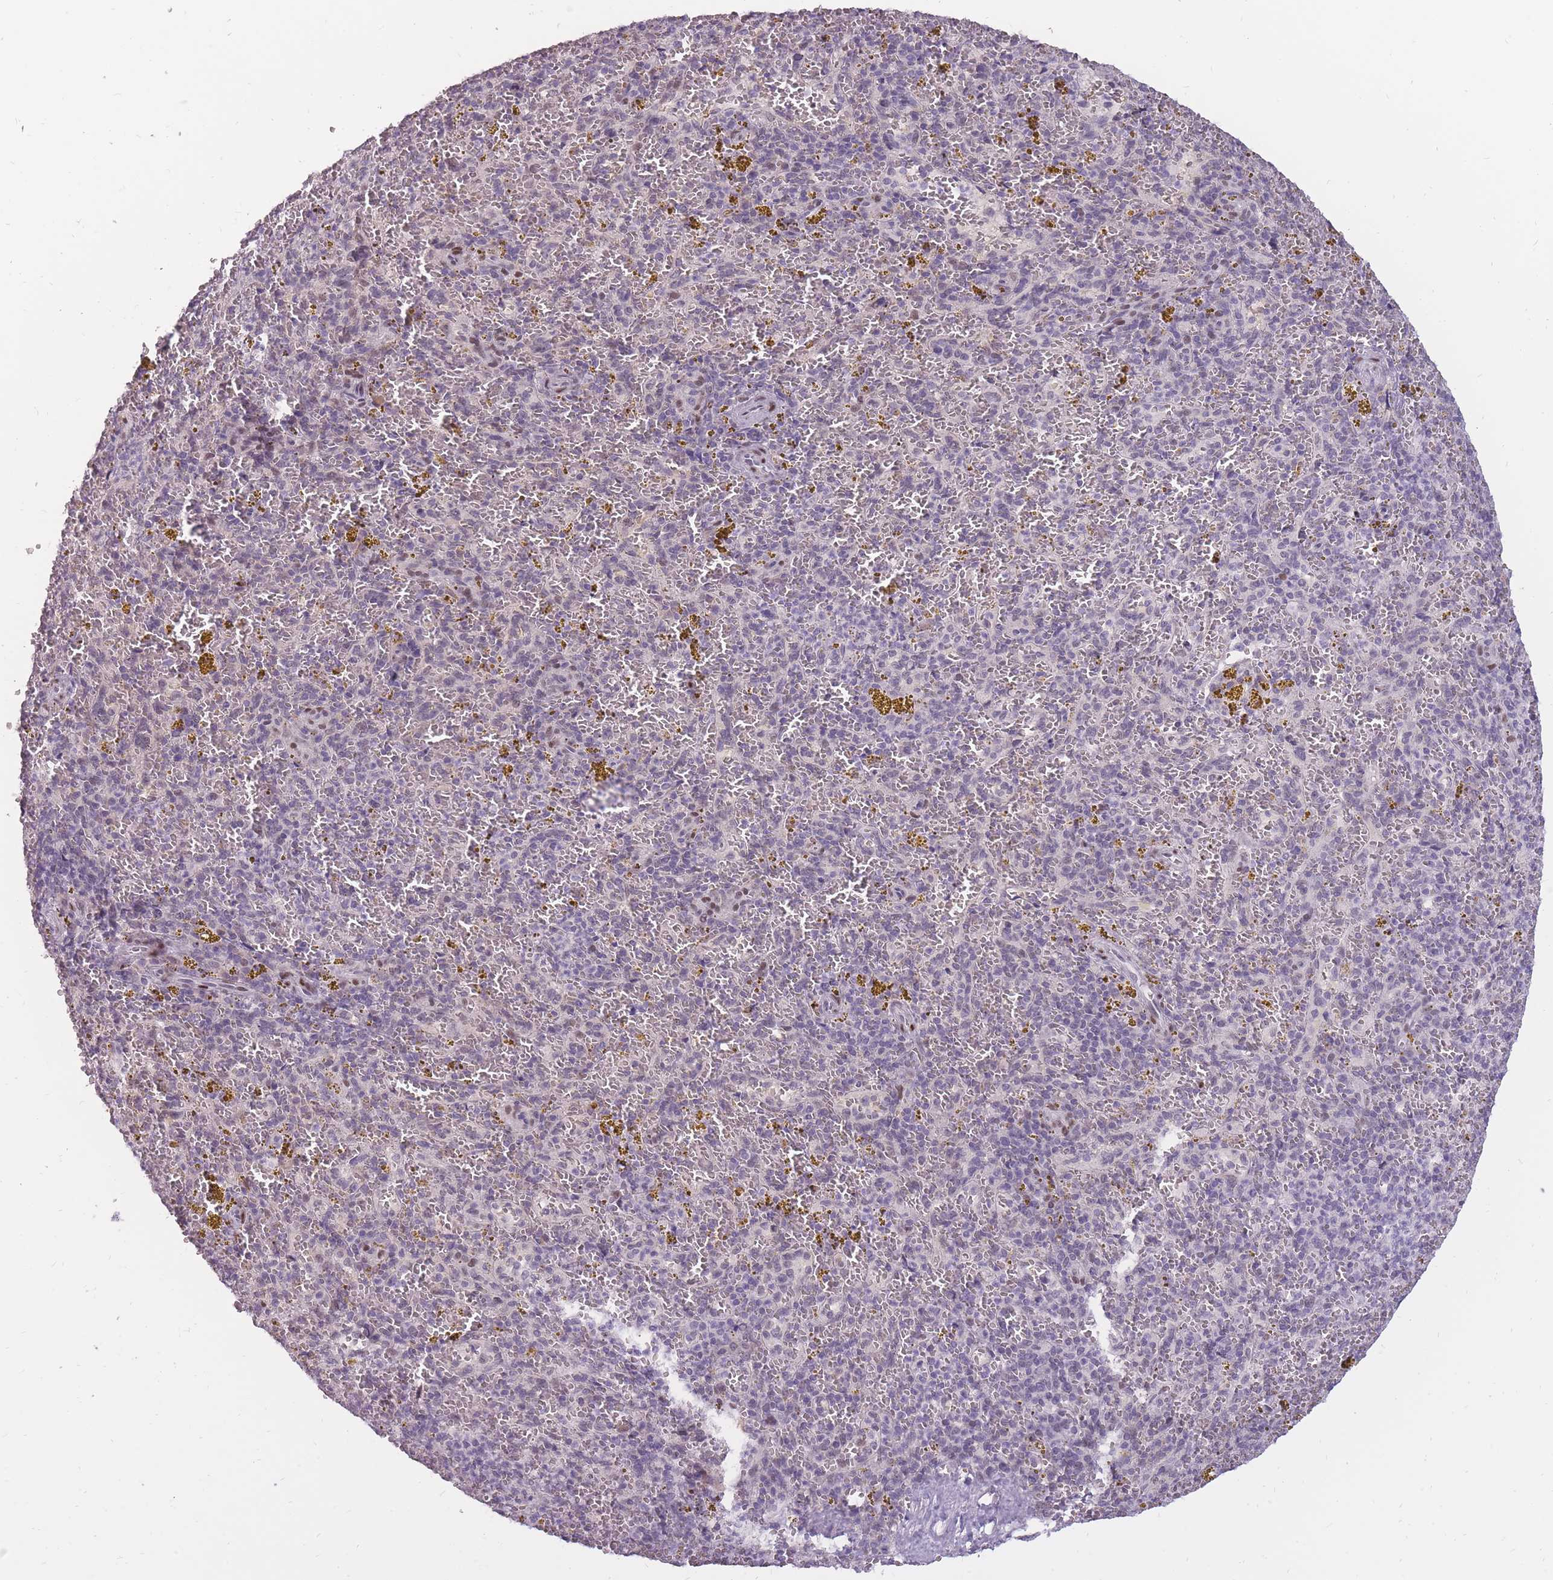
{"staining": {"intensity": "negative", "quantity": "none", "location": "none"}, "tissue": "spleen", "cell_type": "Cells in red pulp", "image_type": "normal", "snomed": [{"axis": "morphology", "description": "Normal tissue, NOS"}, {"axis": "topography", "description": "Spleen"}], "caption": "There is no significant staining in cells in red pulp of spleen. The staining is performed using DAB (3,3'-diaminobenzidine) brown chromogen with nuclei counter-stained in using hematoxylin.", "gene": "POM121C", "patient": {"sex": "male", "age": 57}}